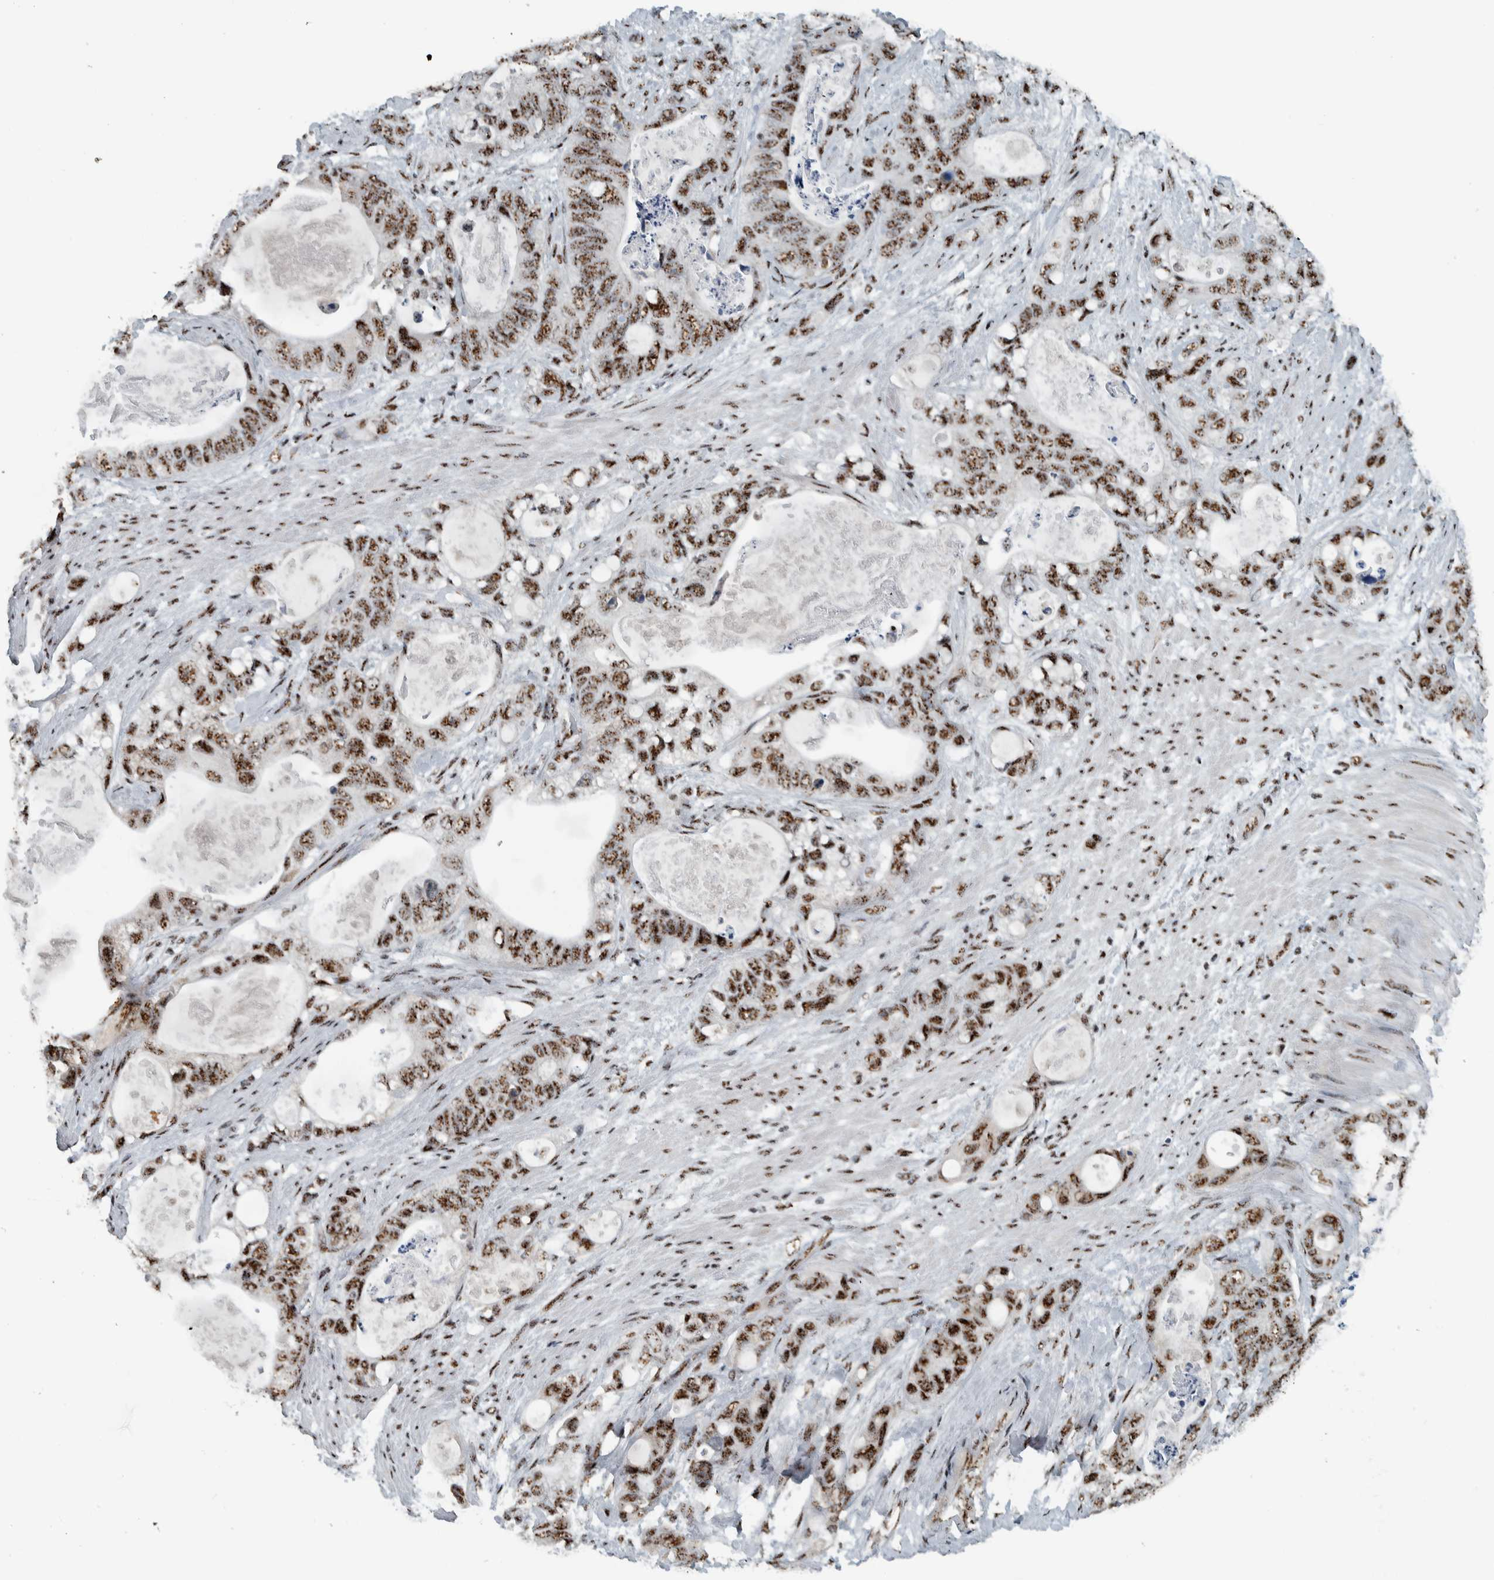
{"staining": {"intensity": "moderate", "quantity": ">75%", "location": "nuclear"}, "tissue": "stomach cancer", "cell_type": "Tumor cells", "image_type": "cancer", "snomed": [{"axis": "morphology", "description": "Normal tissue, NOS"}, {"axis": "morphology", "description": "Adenocarcinoma, NOS"}, {"axis": "topography", "description": "Stomach"}], "caption": "Immunohistochemical staining of stomach cancer displays medium levels of moderate nuclear staining in about >75% of tumor cells.", "gene": "SON", "patient": {"sex": "female", "age": 89}}